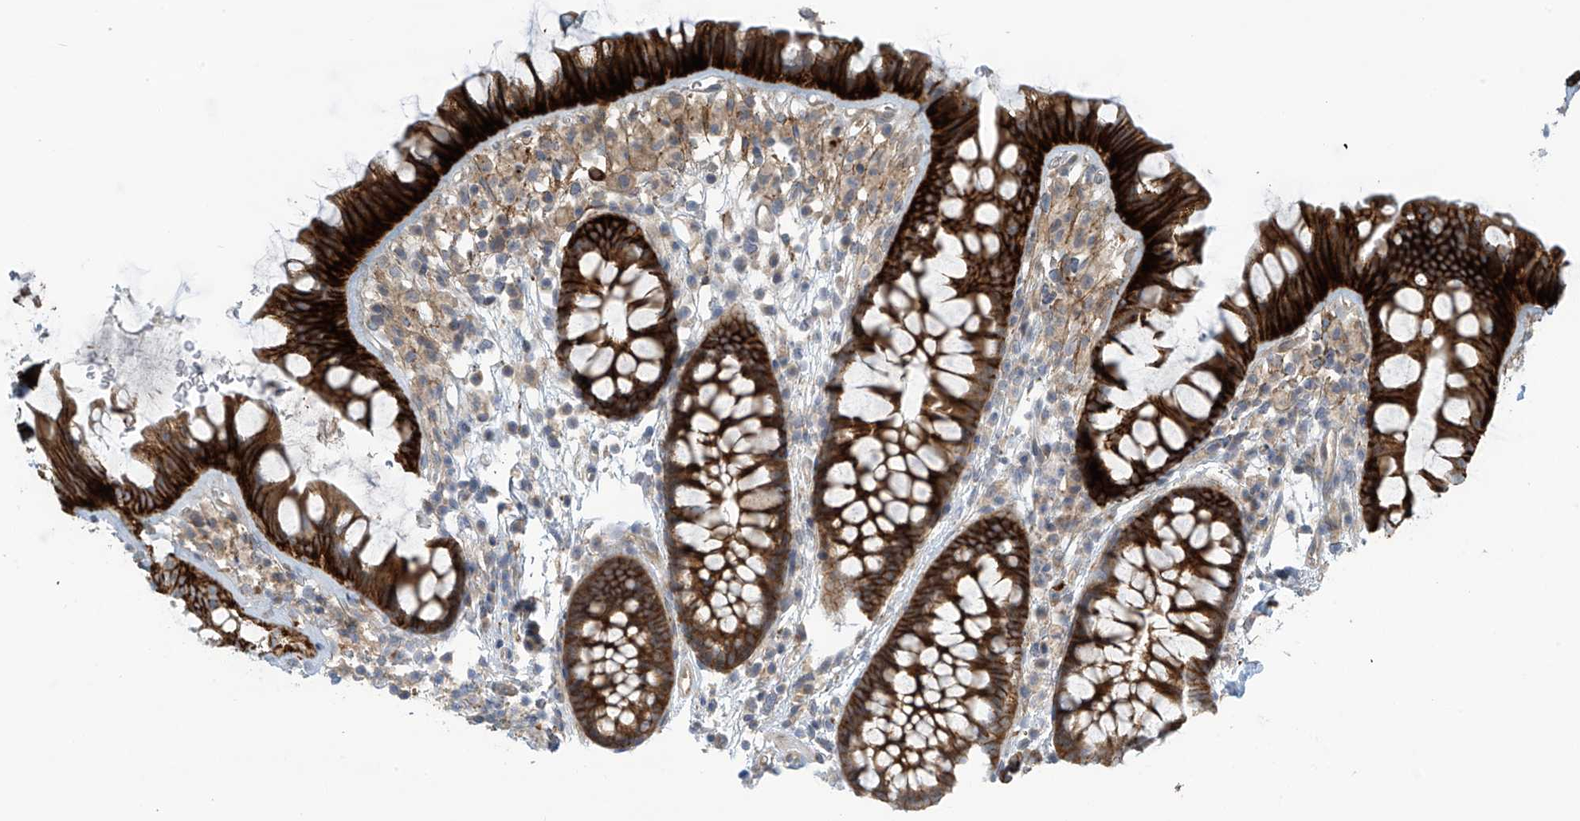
{"staining": {"intensity": "moderate", "quantity": "25%-75%", "location": "cytoplasmic/membranous"}, "tissue": "colon", "cell_type": "Endothelial cells", "image_type": "normal", "snomed": [{"axis": "morphology", "description": "Normal tissue, NOS"}, {"axis": "topography", "description": "Colon"}], "caption": "High-power microscopy captured an immunohistochemistry (IHC) photomicrograph of normal colon, revealing moderate cytoplasmic/membranous staining in about 25%-75% of endothelial cells. (brown staining indicates protein expression, while blue staining denotes nuclei).", "gene": "FSD1L", "patient": {"sex": "female", "age": 62}}